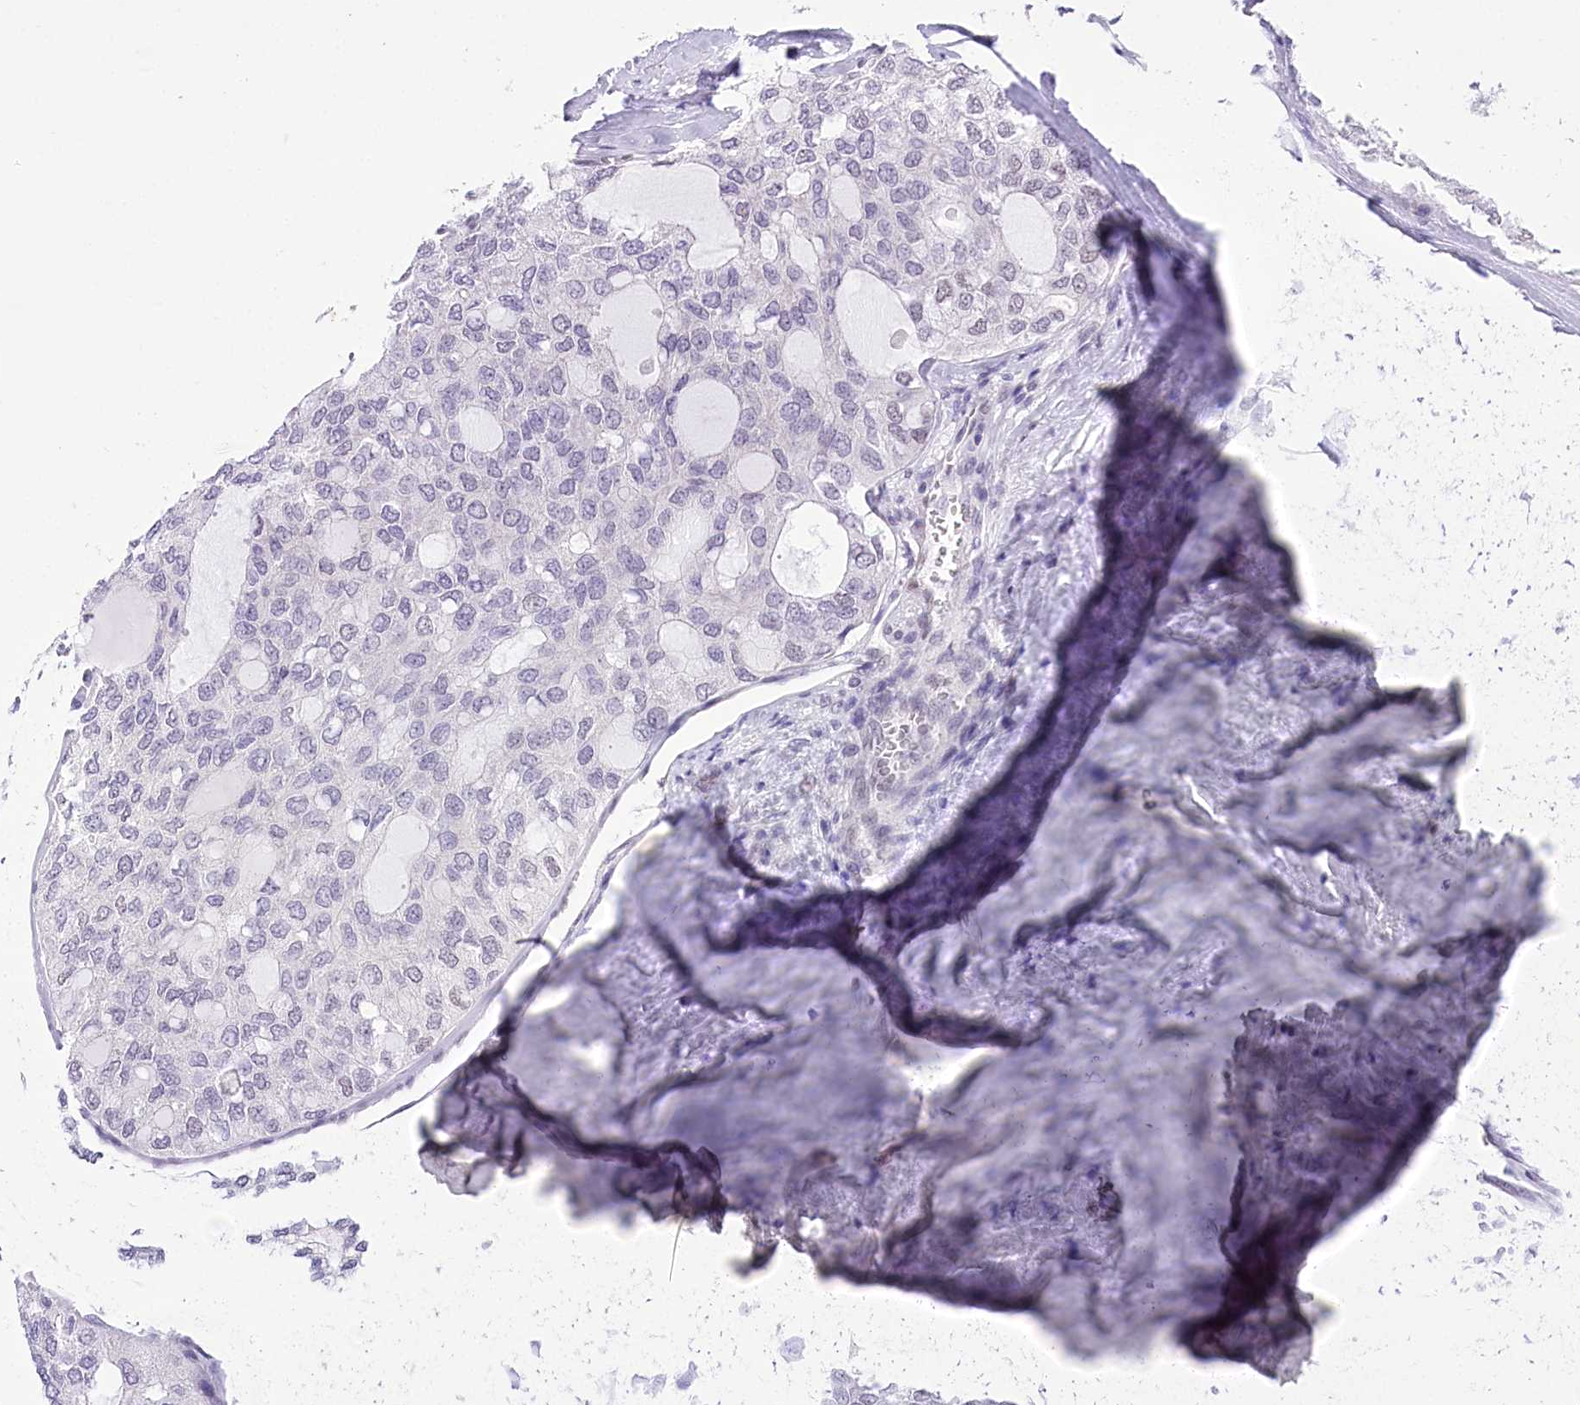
{"staining": {"intensity": "negative", "quantity": "none", "location": "none"}, "tissue": "thyroid cancer", "cell_type": "Tumor cells", "image_type": "cancer", "snomed": [{"axis": "morphology", "description": "Follicular adenoma carcinoma, NOS"}, {"axis": "topography", "description": "Thyroid gland"}], "caption": "DAB immunohistochemical staining of thyroid follicular adenoma carcinoma shows no significant expression in tumor cells.", "gene": "HNRNPA0", "patient": {"sex": "male", "age": 75}}